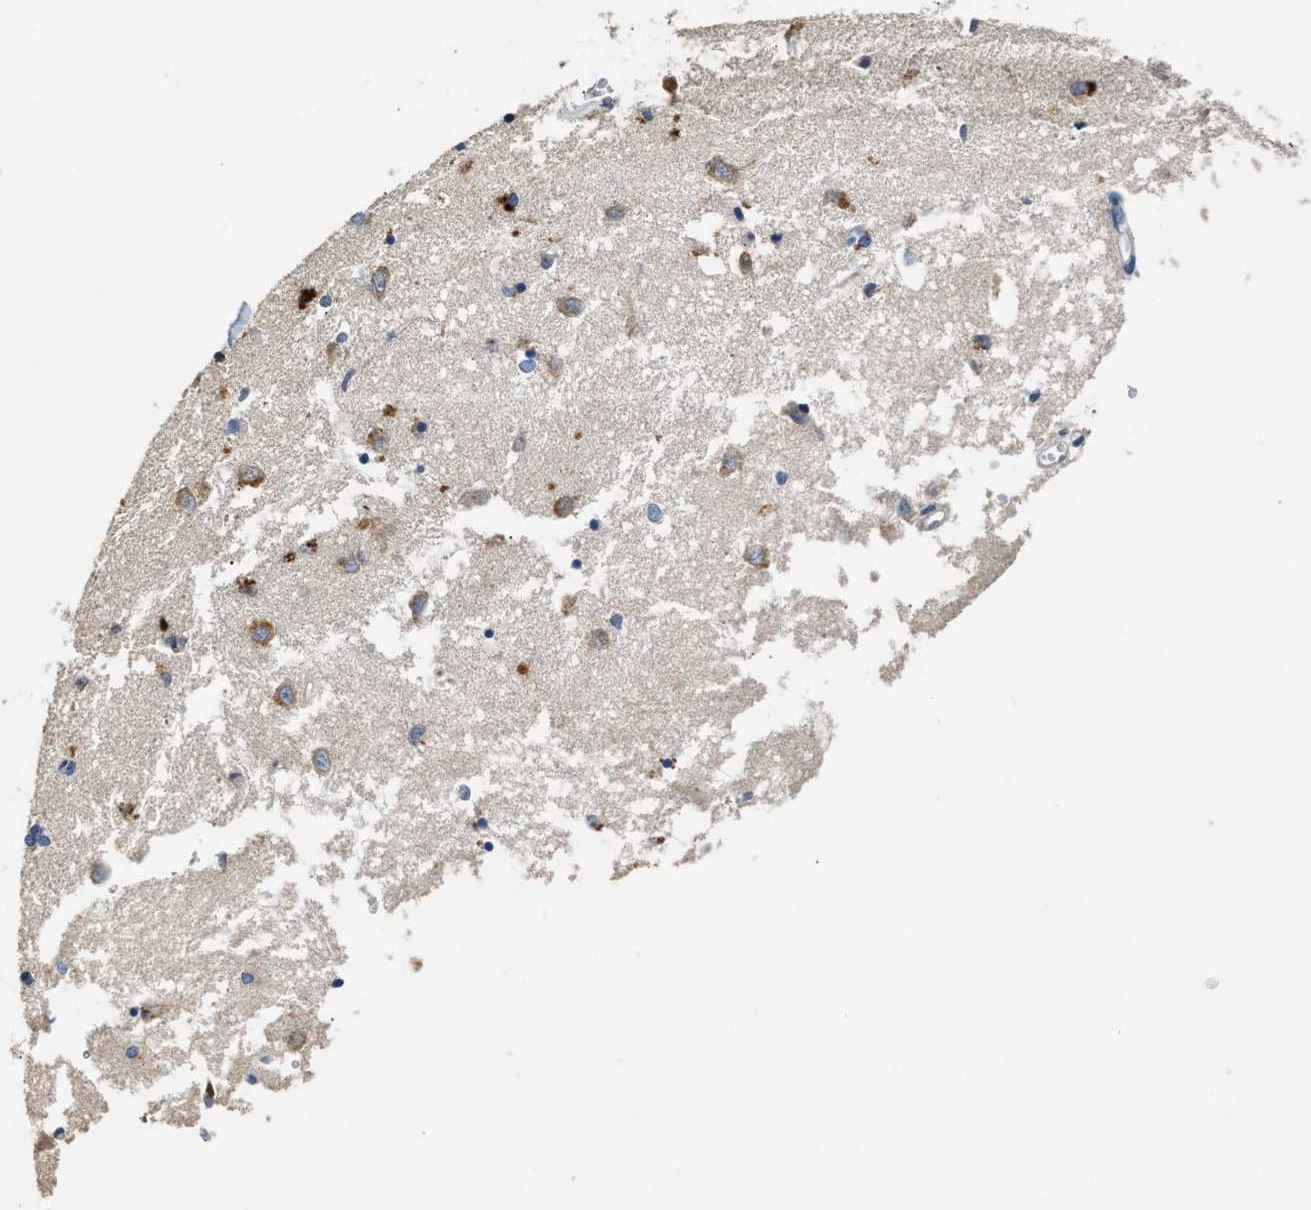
{"staining": {"intensity": "negative", "quantity": "none", "location": "none"}, "tissue": "caudate", "cell_type": "Glial cells", "image_type": "normal", "snomed": [{"axis": "morphology", "description": "Normal tissue, NOS"}, {"axis": "topography", "description": "Lateral ventricle wall"}], "caption": "A high-resolution histopathology image shows IHC staining of normal caudate, which reveals no significant expression in glial cells.", "gene": "IL17RC", "patient": {"sex": "female", "age": 19}}